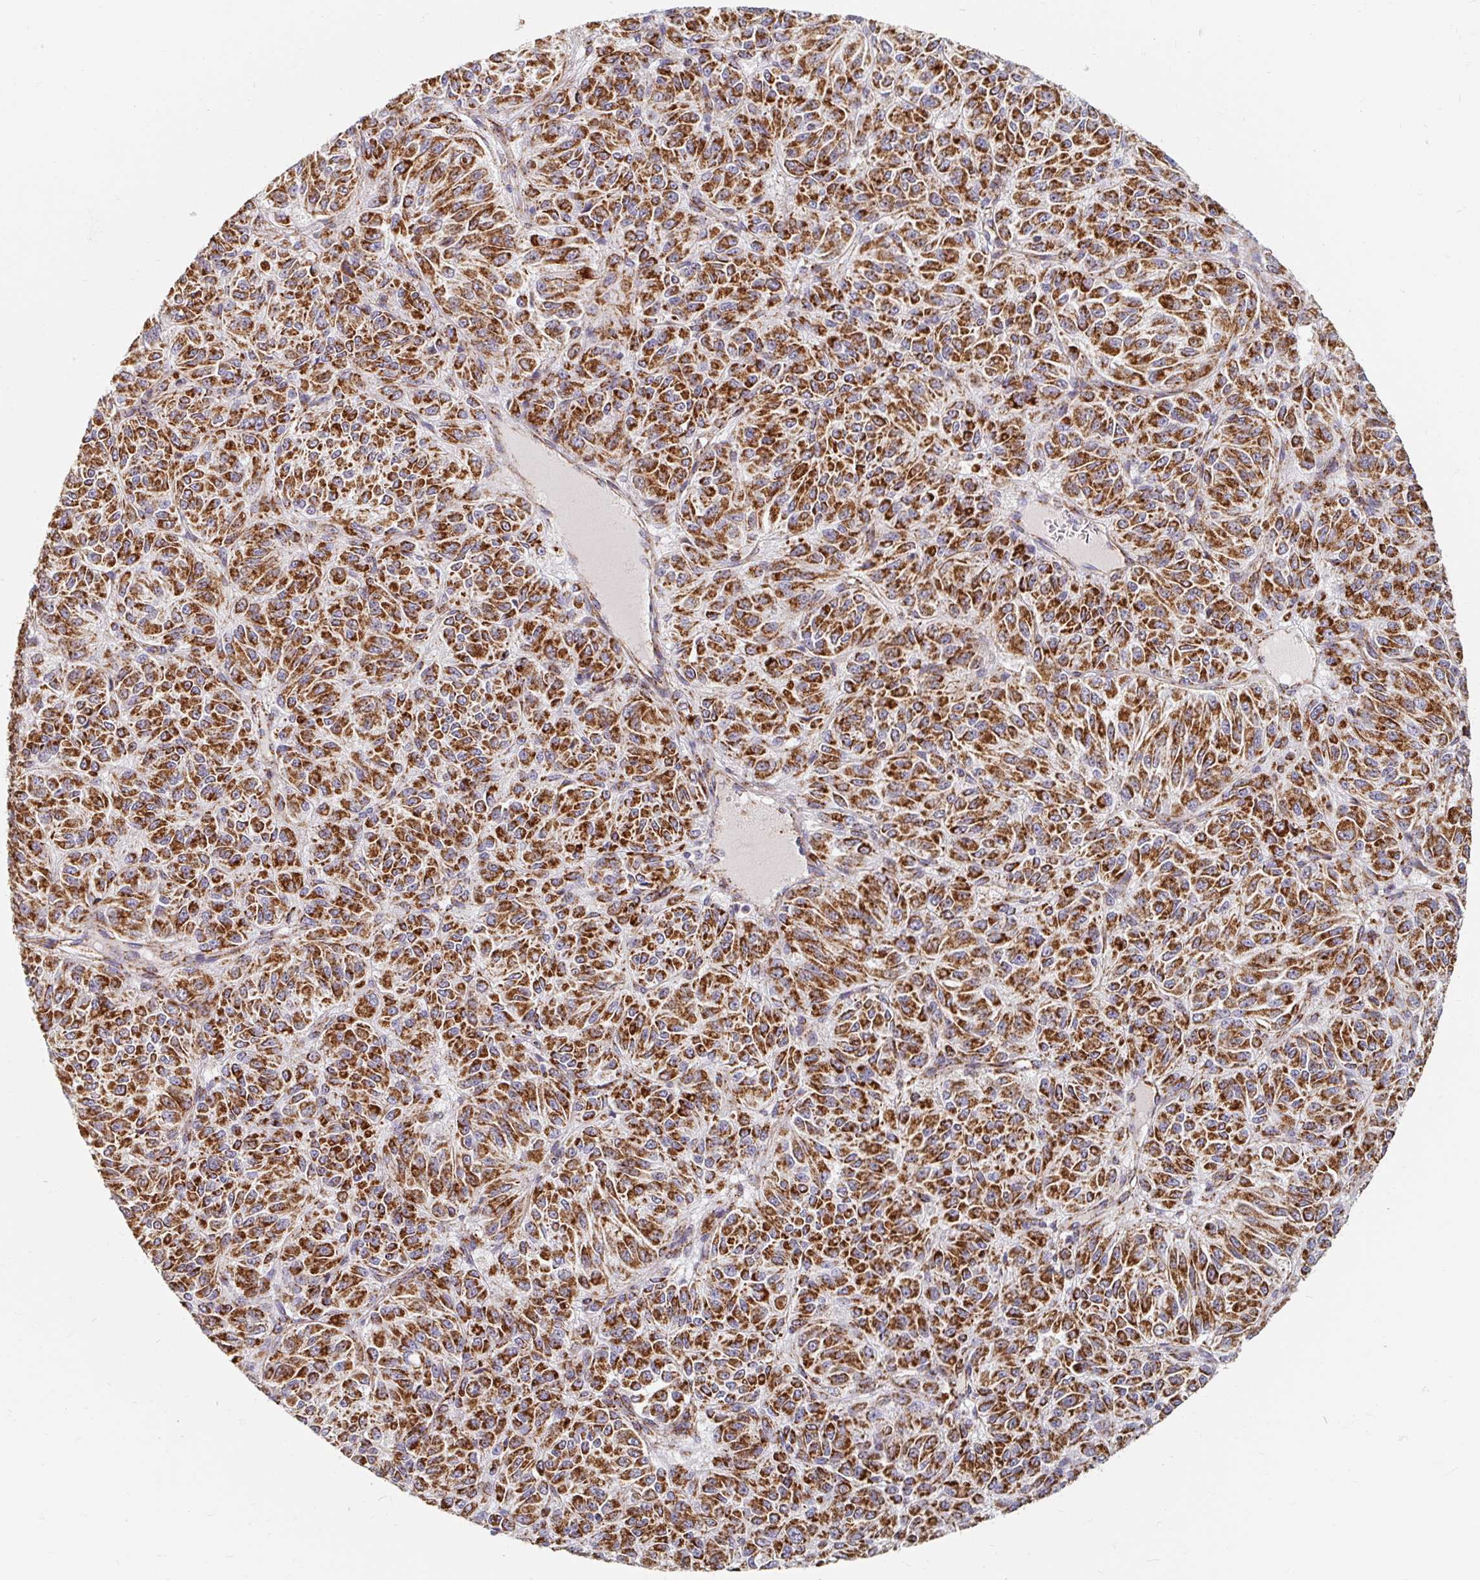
{"staining": {"intensity": "strong", "quantity": ">75%", "location": "cytoplasmic/membranous"}, "tissue": "melanoma", "cell_type": "Tumor cells", "image_type": "cancer", "snomed": [{"axis": "morphology", "description": "Malignant melanoma, Metastatic site"}, {"axis": "topography", "description": "Brain"}], "caption": "About >75% of tumor cells in melanoma display strong cytoplasmic/membranous protein expression as visualized by brown immunohistochemical staining.", "gene": "MAVS", "patient": {"sex": "female", "age": 56}}